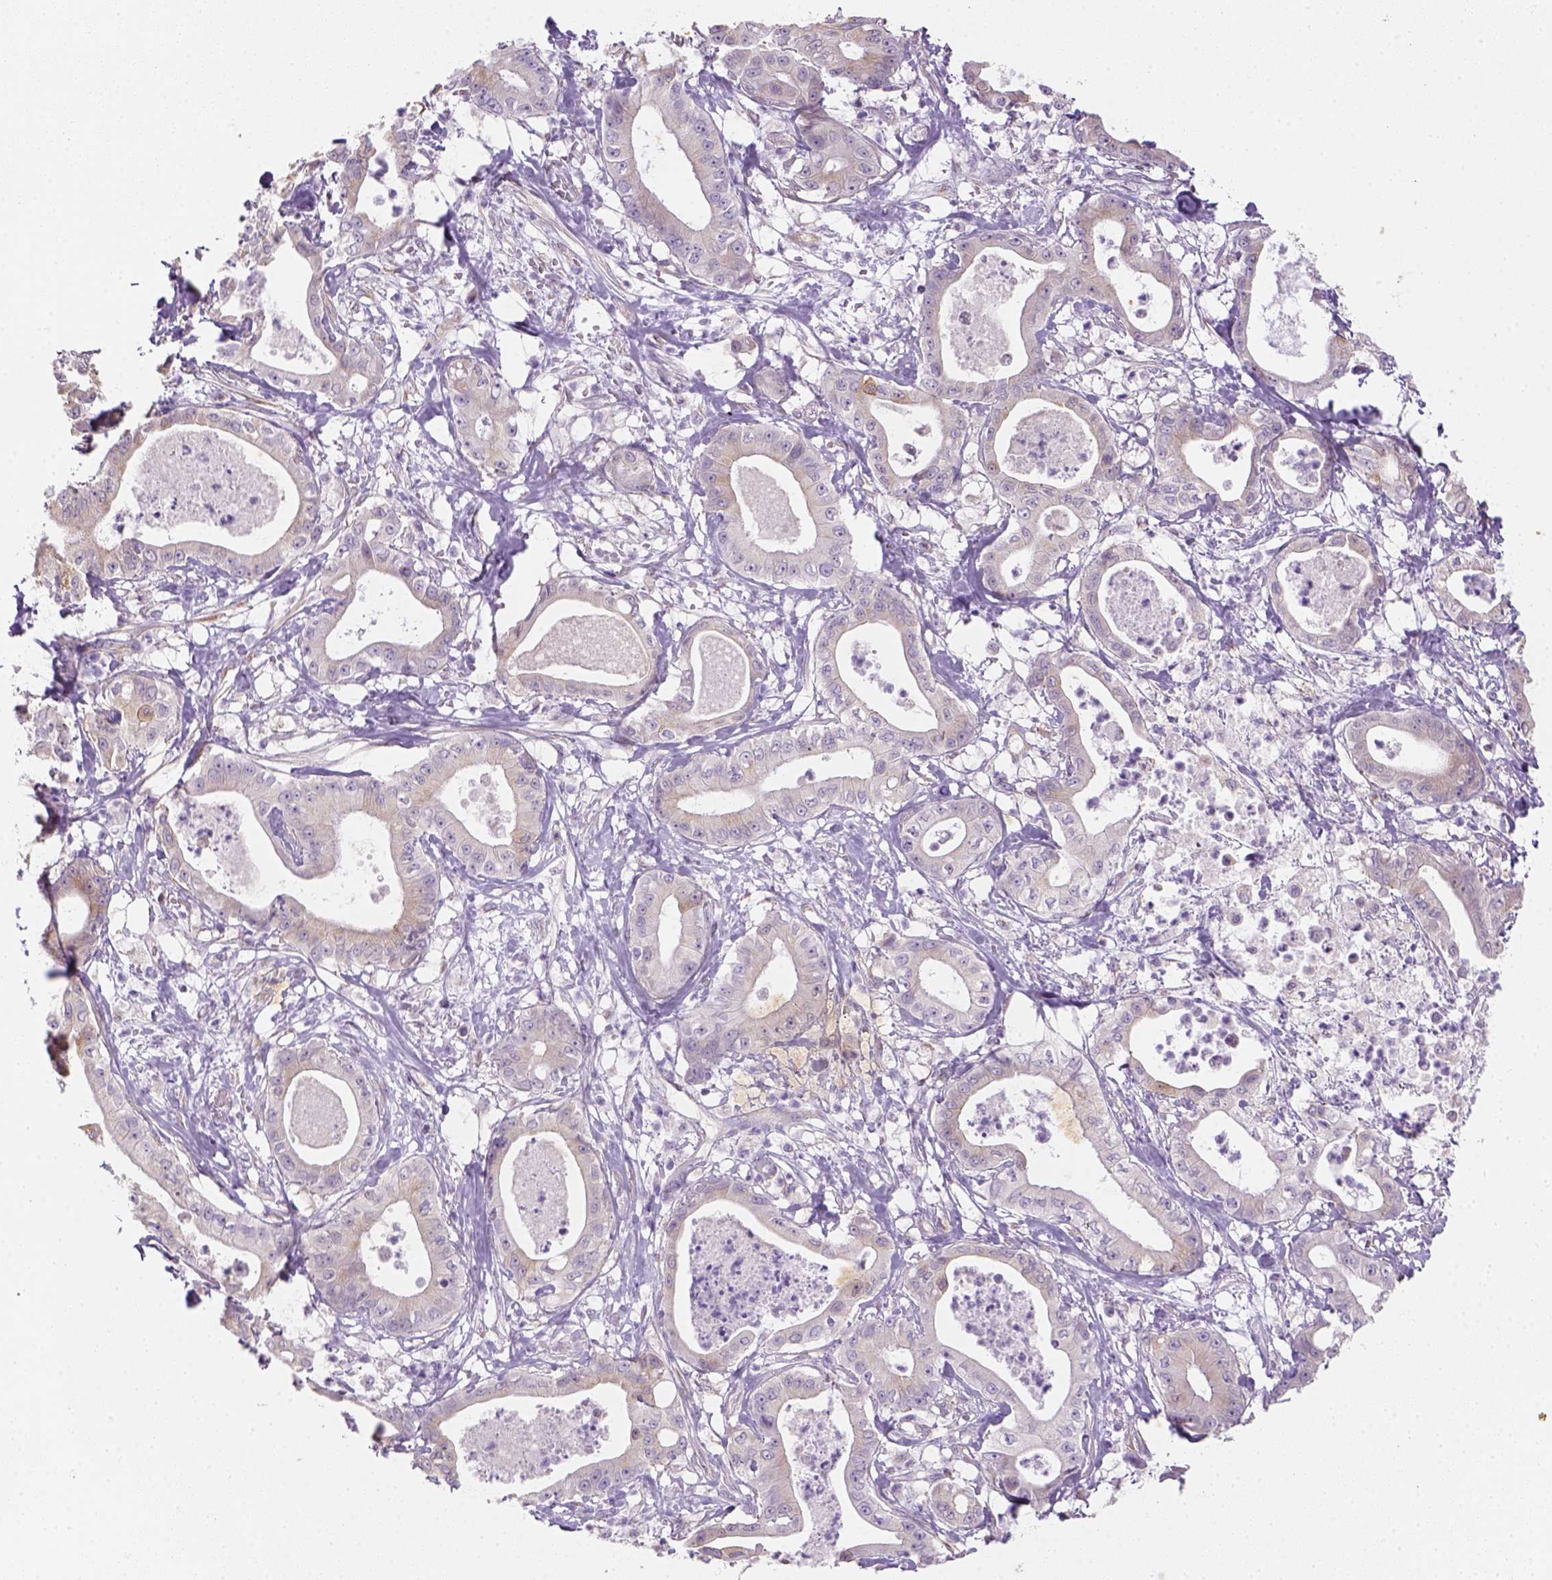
{"staining": {"intensity": "negative", "quantity": "none", "location": "none"}, "tissue": "pancreatic cancer", "cell_type": "Tumor cells", "image_type": "cancer", "snomed": [{"axis": "morphology", "description": "Adenocarcinoma, NOS"}, {"axis": "topography", "description": "Pancreas"}], "caption": "Human pancreatic adenocarcinoma stained for a protein using IHC demonstrates no expression in tumor cells.", "gene": "CACNB1", "patient": {"sex": "male", "age": 71}}